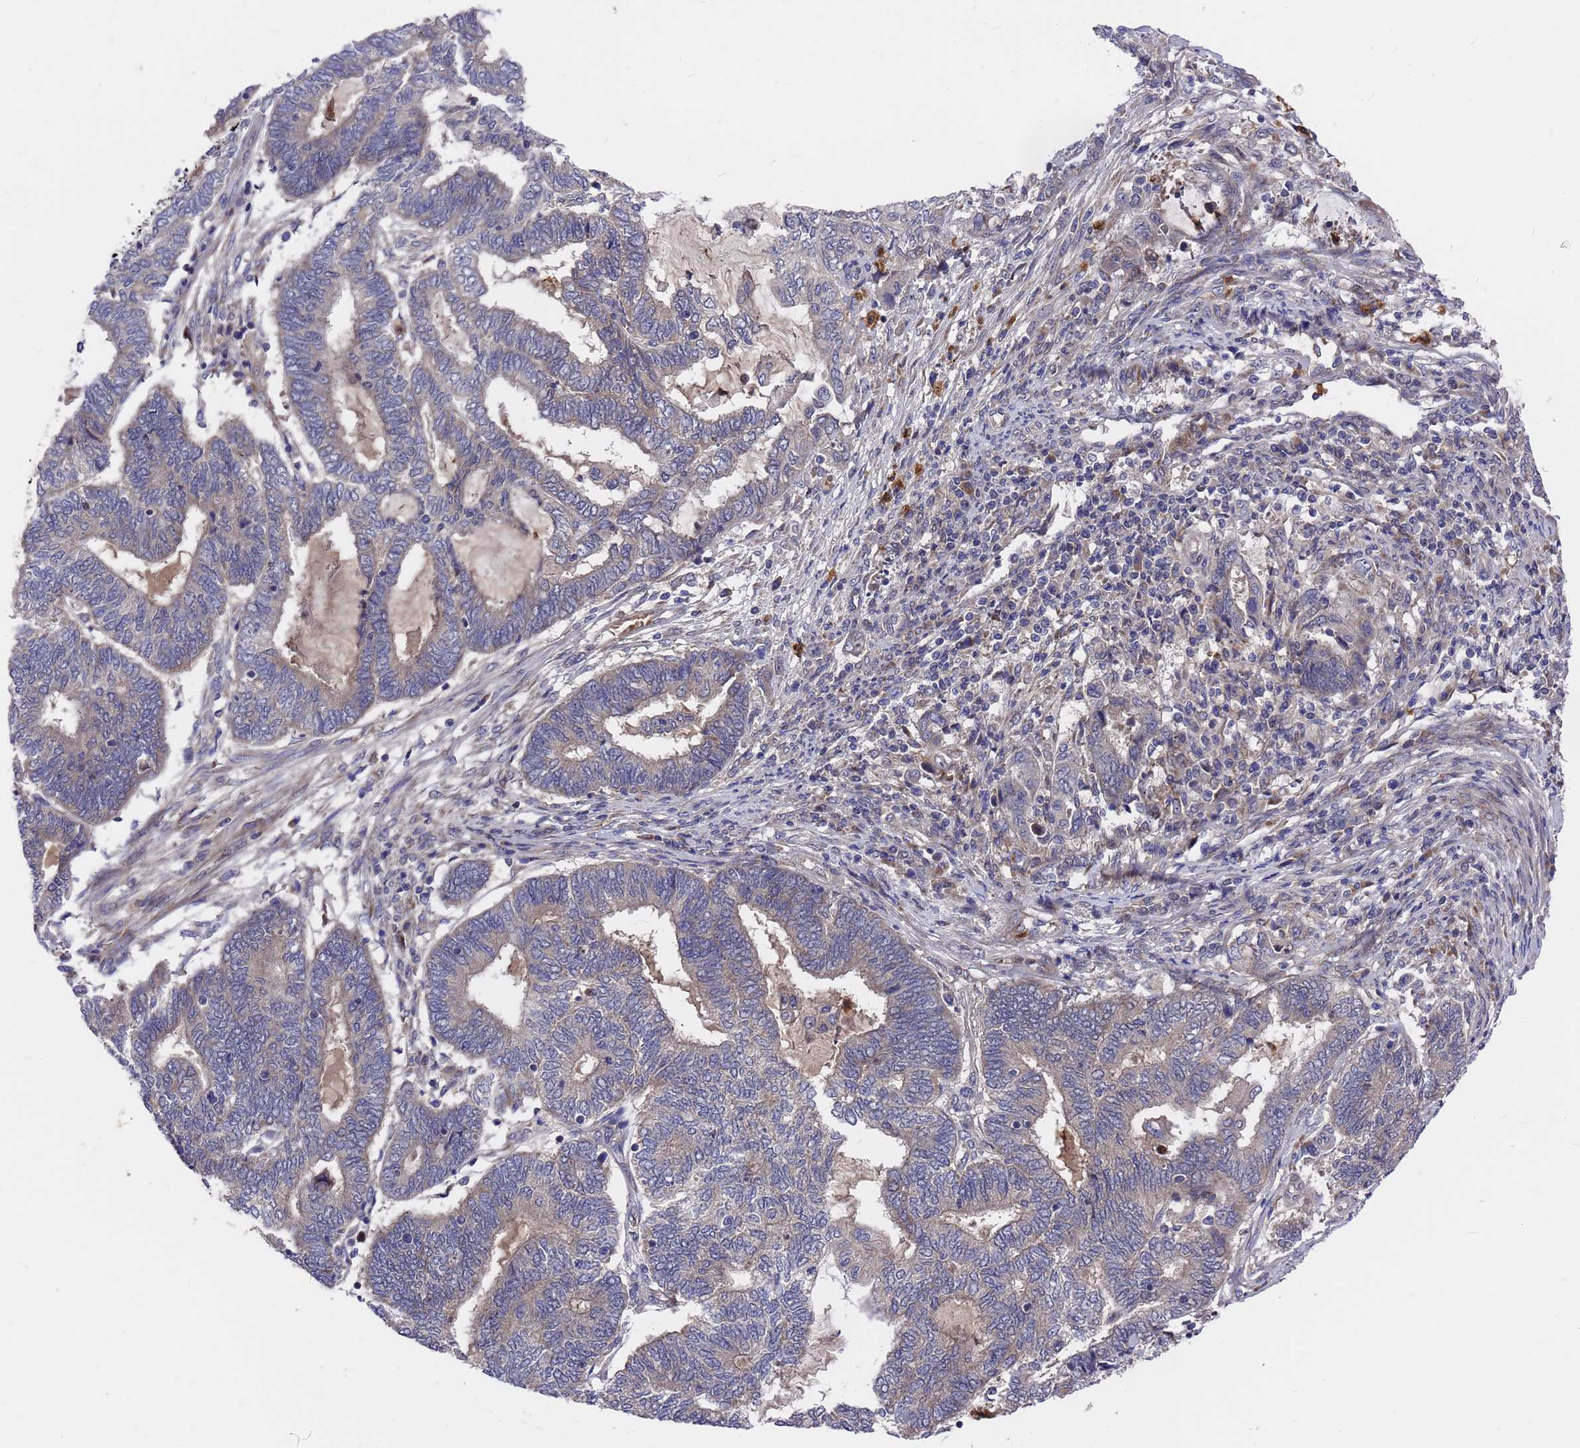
{"staining": {"intensity": "weak", "quantity": "<25%", "location": "cytoplasmic/membranous"}, "tissue": "endometrial cancer", "cell_type": "Tumor cells", "image_type": "cancer", "snomed": [{"axis": "morphology", "description": "Adenocarcinoma, NOS"}, {"axis": "topography", "description": "Uterus"}, {"axis": "topography", "description": "Endometrium"}], "caption": "This micrograph is of endometrial cancer stained with immunohistochemistry (IHC) to label a protein in brown with the nuclei are counter-stained blue. There is no staining in tumor cells.", "gene": "ZNF717", "patient": {"sex": "female", "age": 70}}